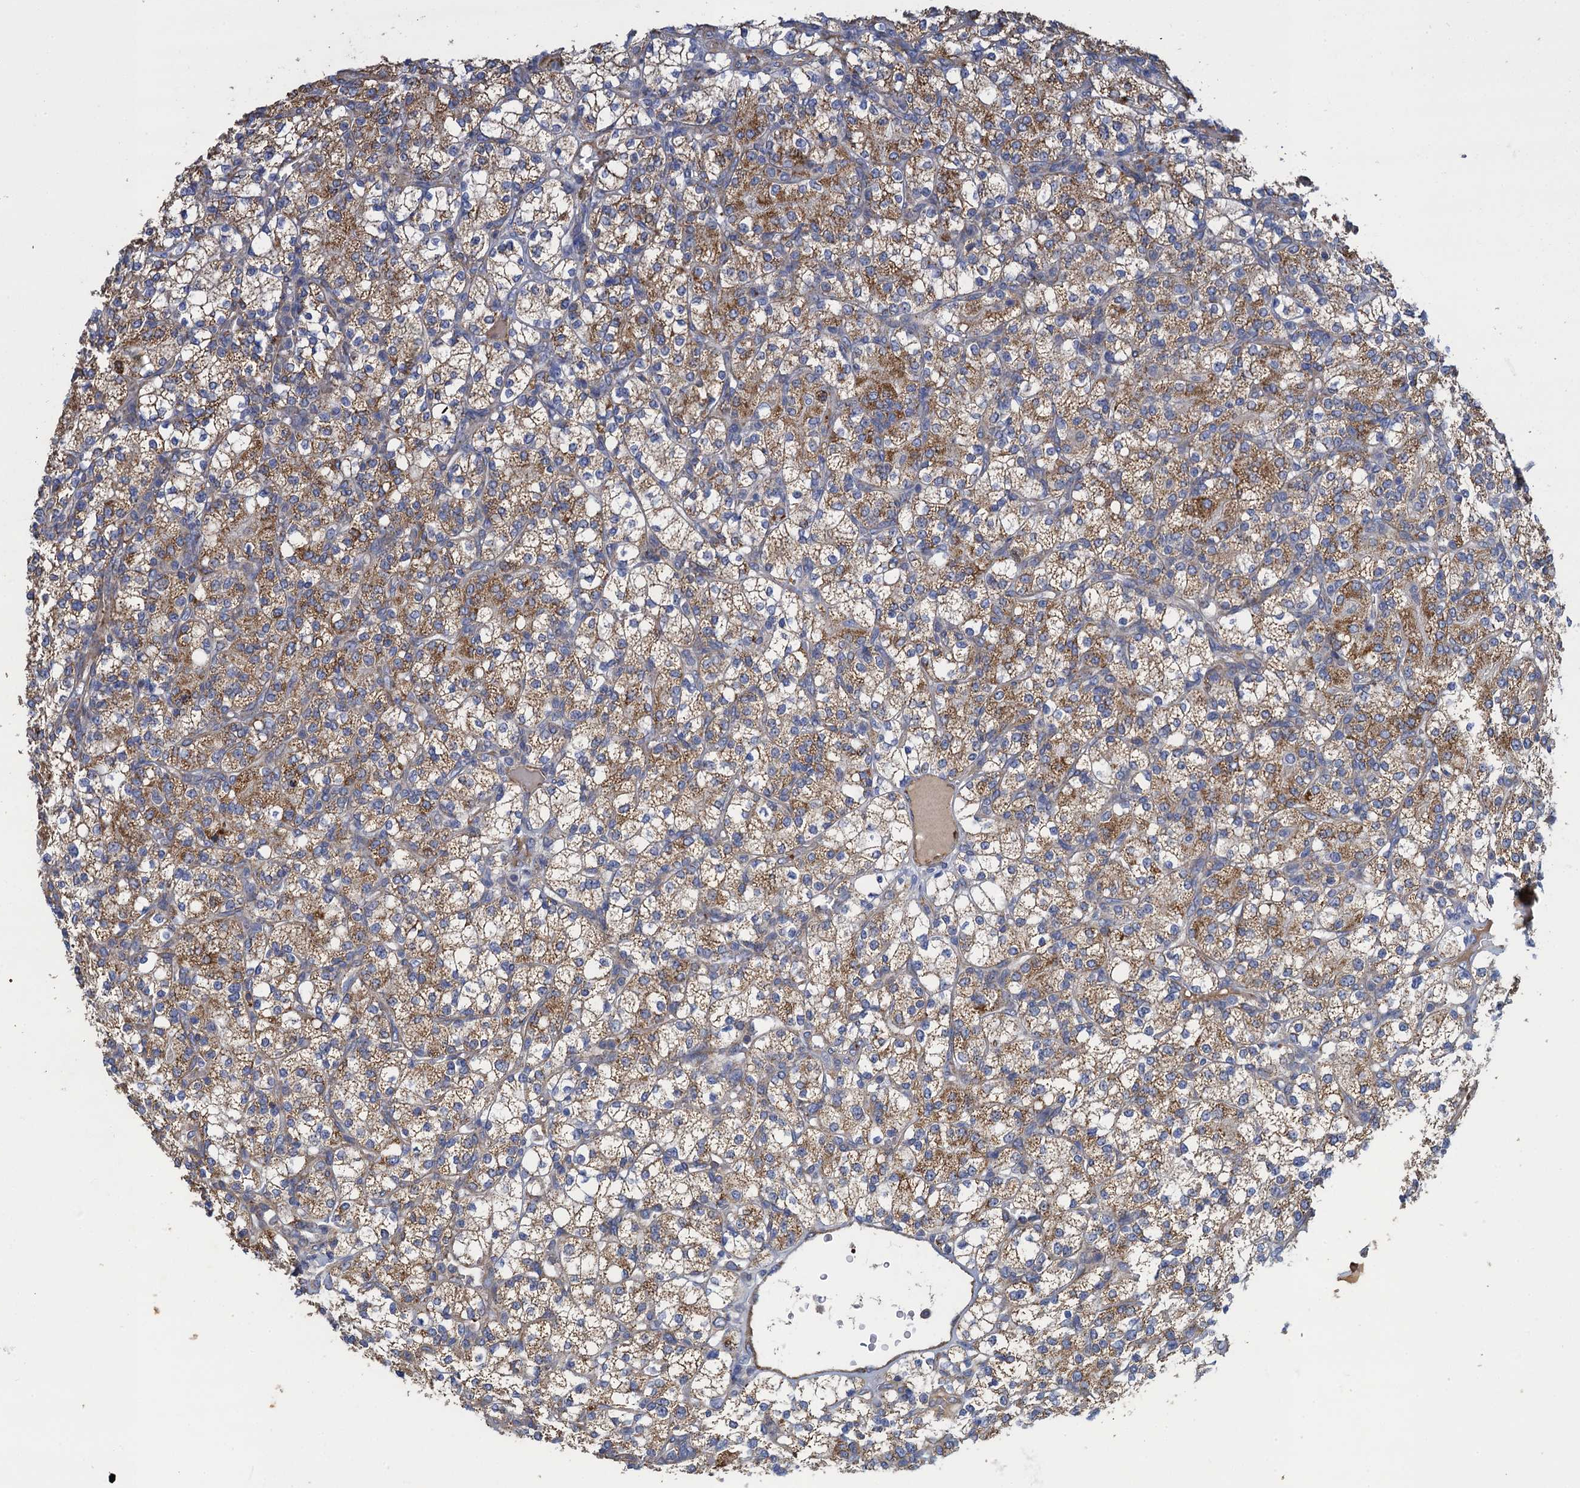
{"staining": {"intensity": "moderate", "quantity": "25%-75%", "location": "cytoplasmic/membranous"}, "tissue": "renal cancer", "cell_type": "Tumor cells", "image_type": "cancer", "snomed": [{"axis": "morphology", "description": "Adenocarcinoma, NOS"}, {"axis": "topography", "description": "Kidney"}], "caption": "This histopathology image reveals IHC staining of human renal cancer, with medium moderate cytoplasmic/membranous expression in about 25%-75% of tumor cells.", "gene": "GCSH", "patient": {"sex": "male", "age": 77}}